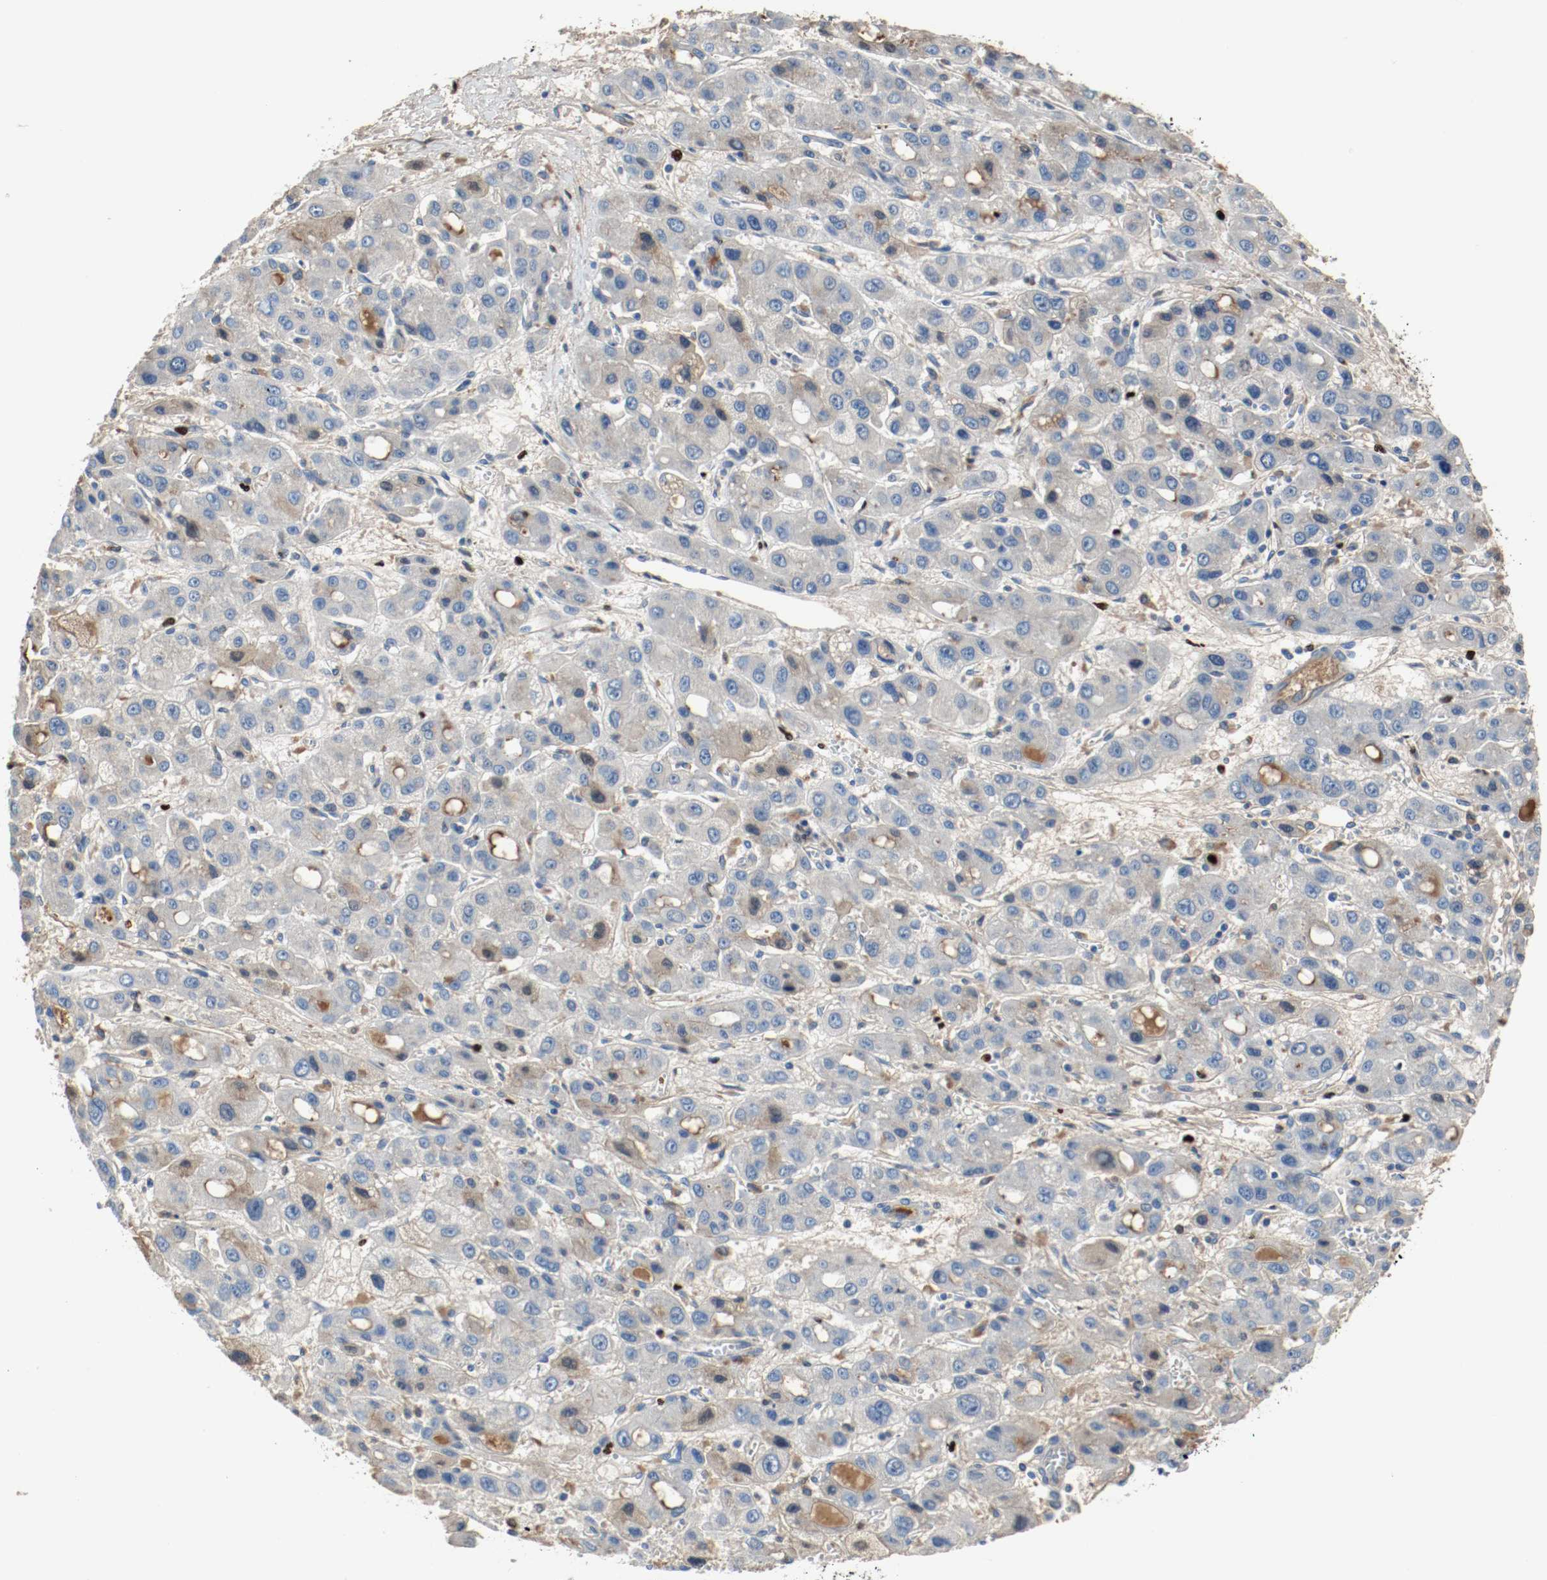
{"staining": {"intensity": "weak", "quantity": "<25%", "location": "cytoplasmic/membranous"}, "tissue": "liver cancer", "cell_type": "Tumor cells", "image_type": "cancer", "snomed": [{"axis": "morphology", "description": "Carcinoma, Hepatocellular, NOS"}, {"axis": "topography", "description": "Liver"}], "caption": "Immunohistochemistry (IHC) image of liver cancer stained for a protein (brown), which reveals no expression in tumor cells. The staining was performed using DAB to visualize the protein expression in brown, while the nuclei were stained in blue with hematoxylin (Magnification: 20x).", "gene": "BLK", "patient": {"sex": "male", "age": 55}}